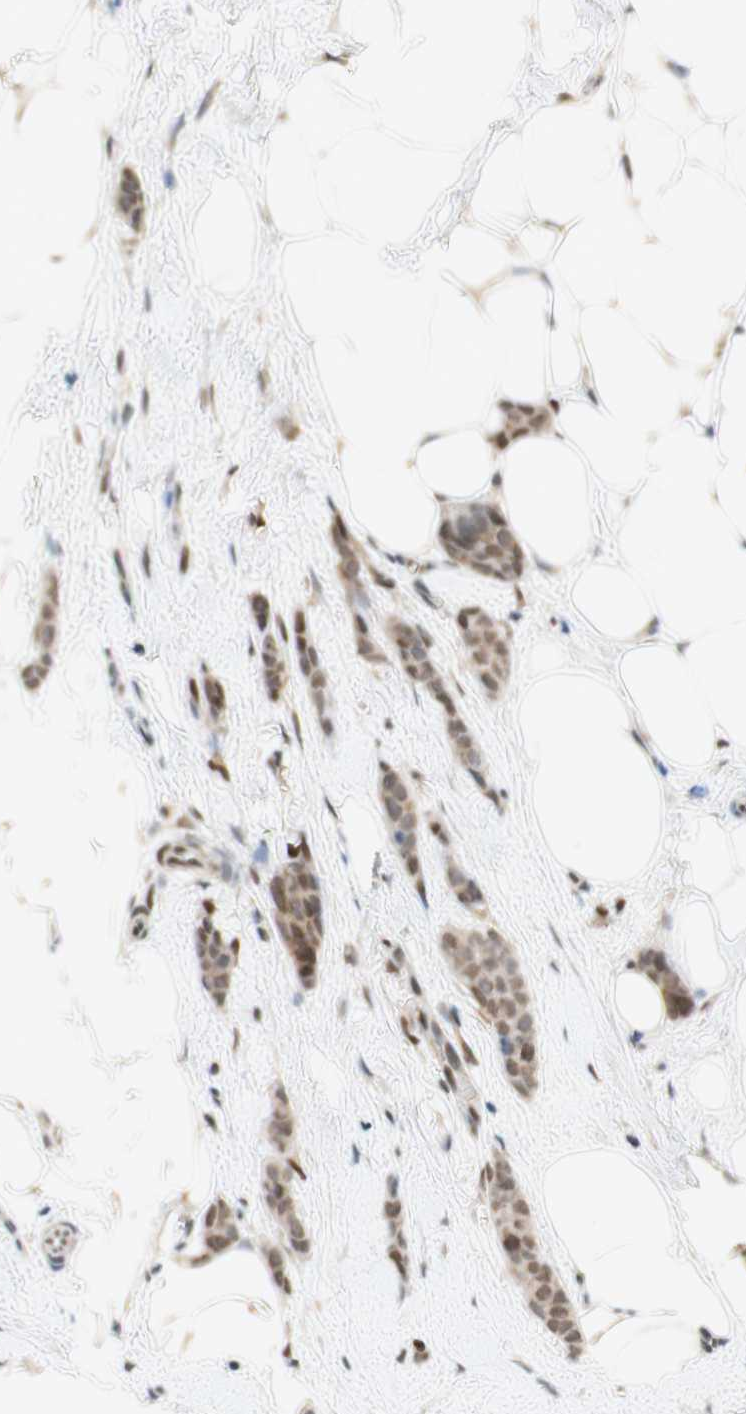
{"staining": {"intensity": "weak", "quantity": ">75%", "location": "cytoplasmic/membranous"}, "tissue": "breast cancer", "cell_type": "Tumor cells", "image_type": "cancer", "snomed": [{"axis": "morphology", "description": "Lobular carcinoma"}, {"axis": "topography", "description": "Skin"}, {"axis": "topography", "description": "Breast"}], "caption": "Immunohistochemistry staining of breast cancer, which shows low levels of weak cytoplasmic/membranous staining in approximately >75% of tumor cells indicating weak cytoplasmic/membranous protein staining. The staining was performed using DAB (3,3'-diaminobenzidine) (brown) for protein detection and nuclei were counterstained in hematoxylin (blue).", "gene": "DNMT3A", "patient": {"sex": "female", "age": 46}}